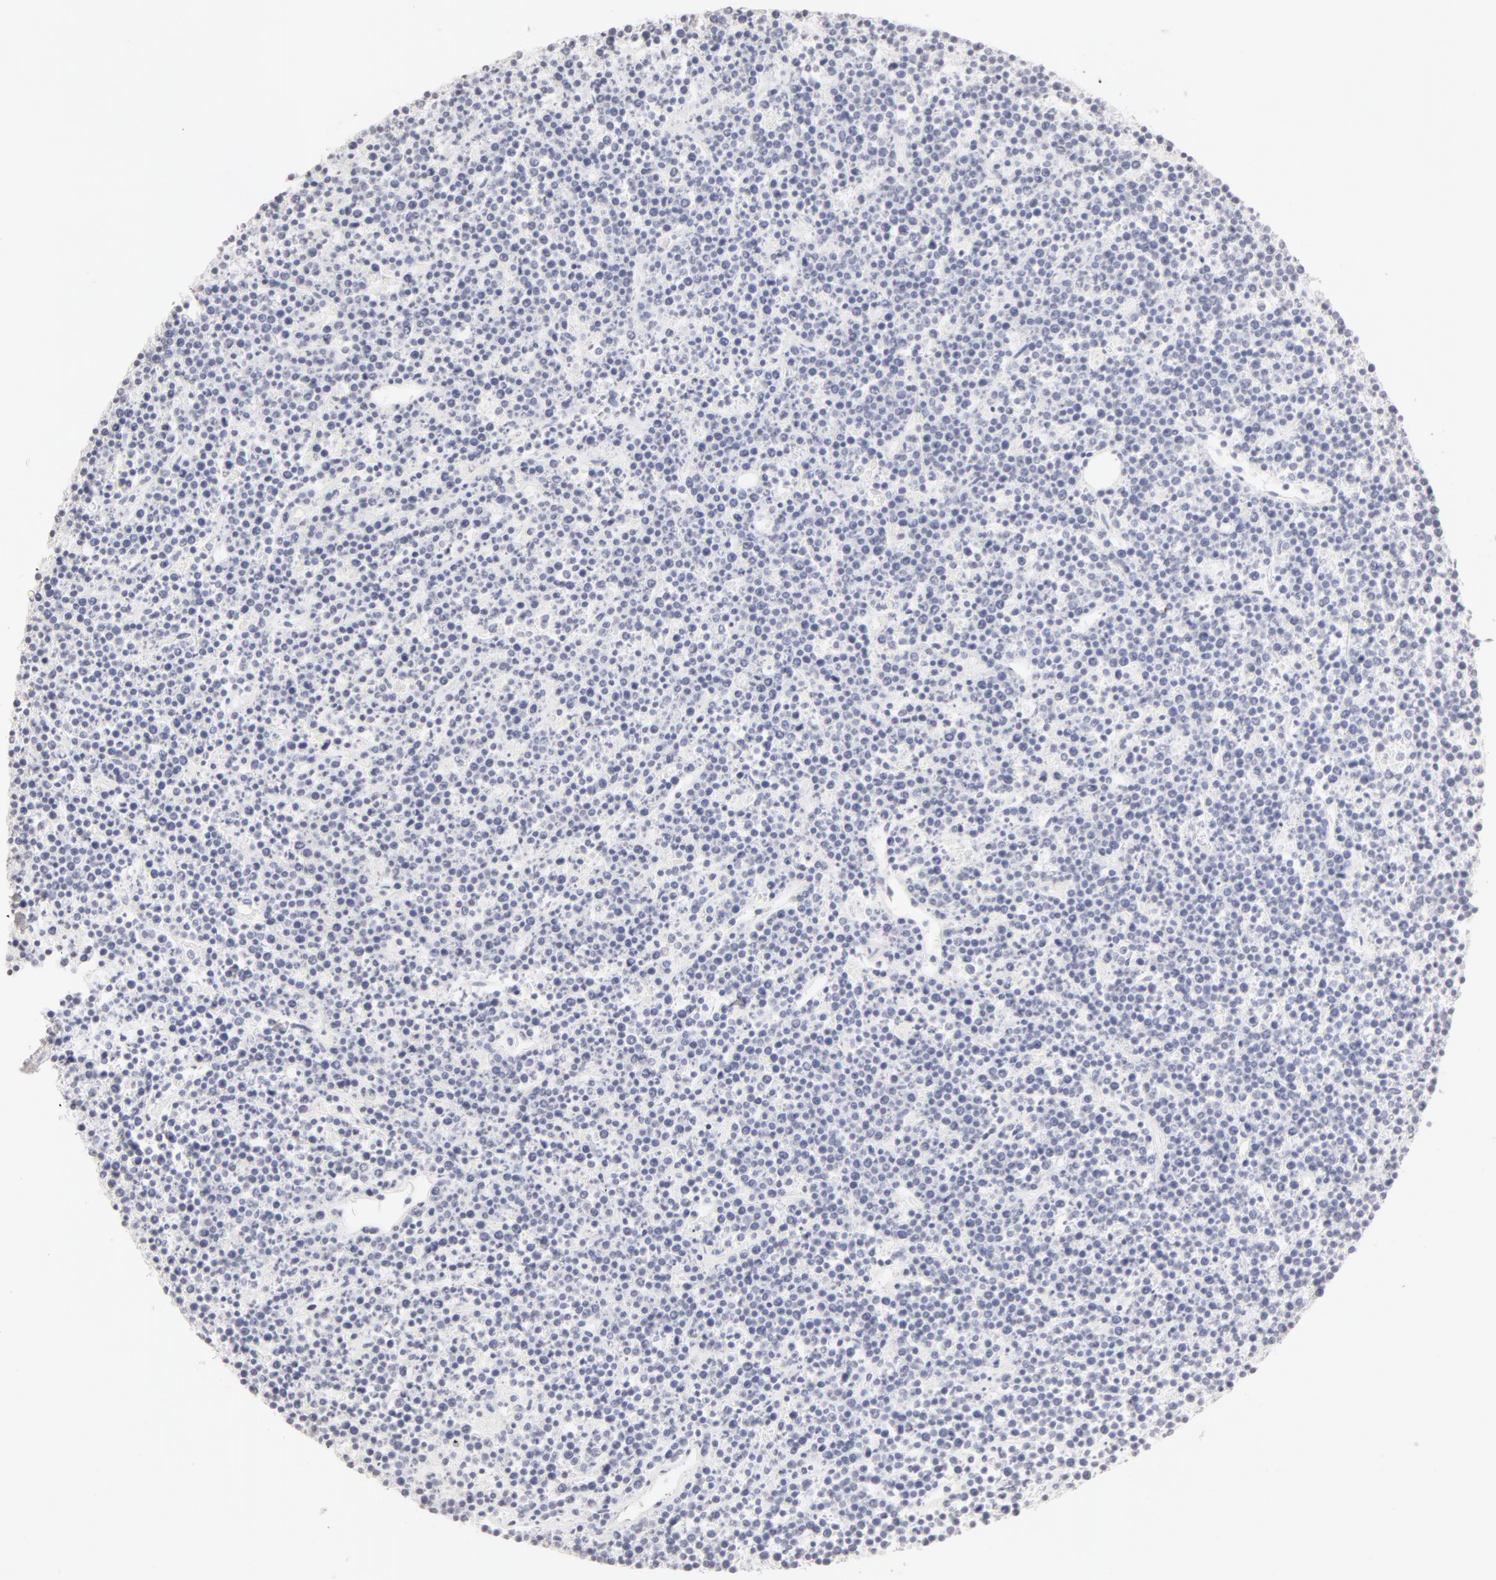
{"staining": {"intensity": "negative", "quantity": "none", "location": "none"}, "tissue": "lymphoma", "cell_type": "Tumor cells", "image_type": "cancer", "snomed": [{"axis": "morphology", "description": "Malignant lymphoma, non-Hodgkin's type, High grade"}, {"axis": "topography", "description": "Ovary"}], "caption": "Lymphoma was stained to show a protein in brown. There is no significant positivity in tumor cells.", "gene": "LGALS7B", "patient": {"sex": "female", "age": 56}}